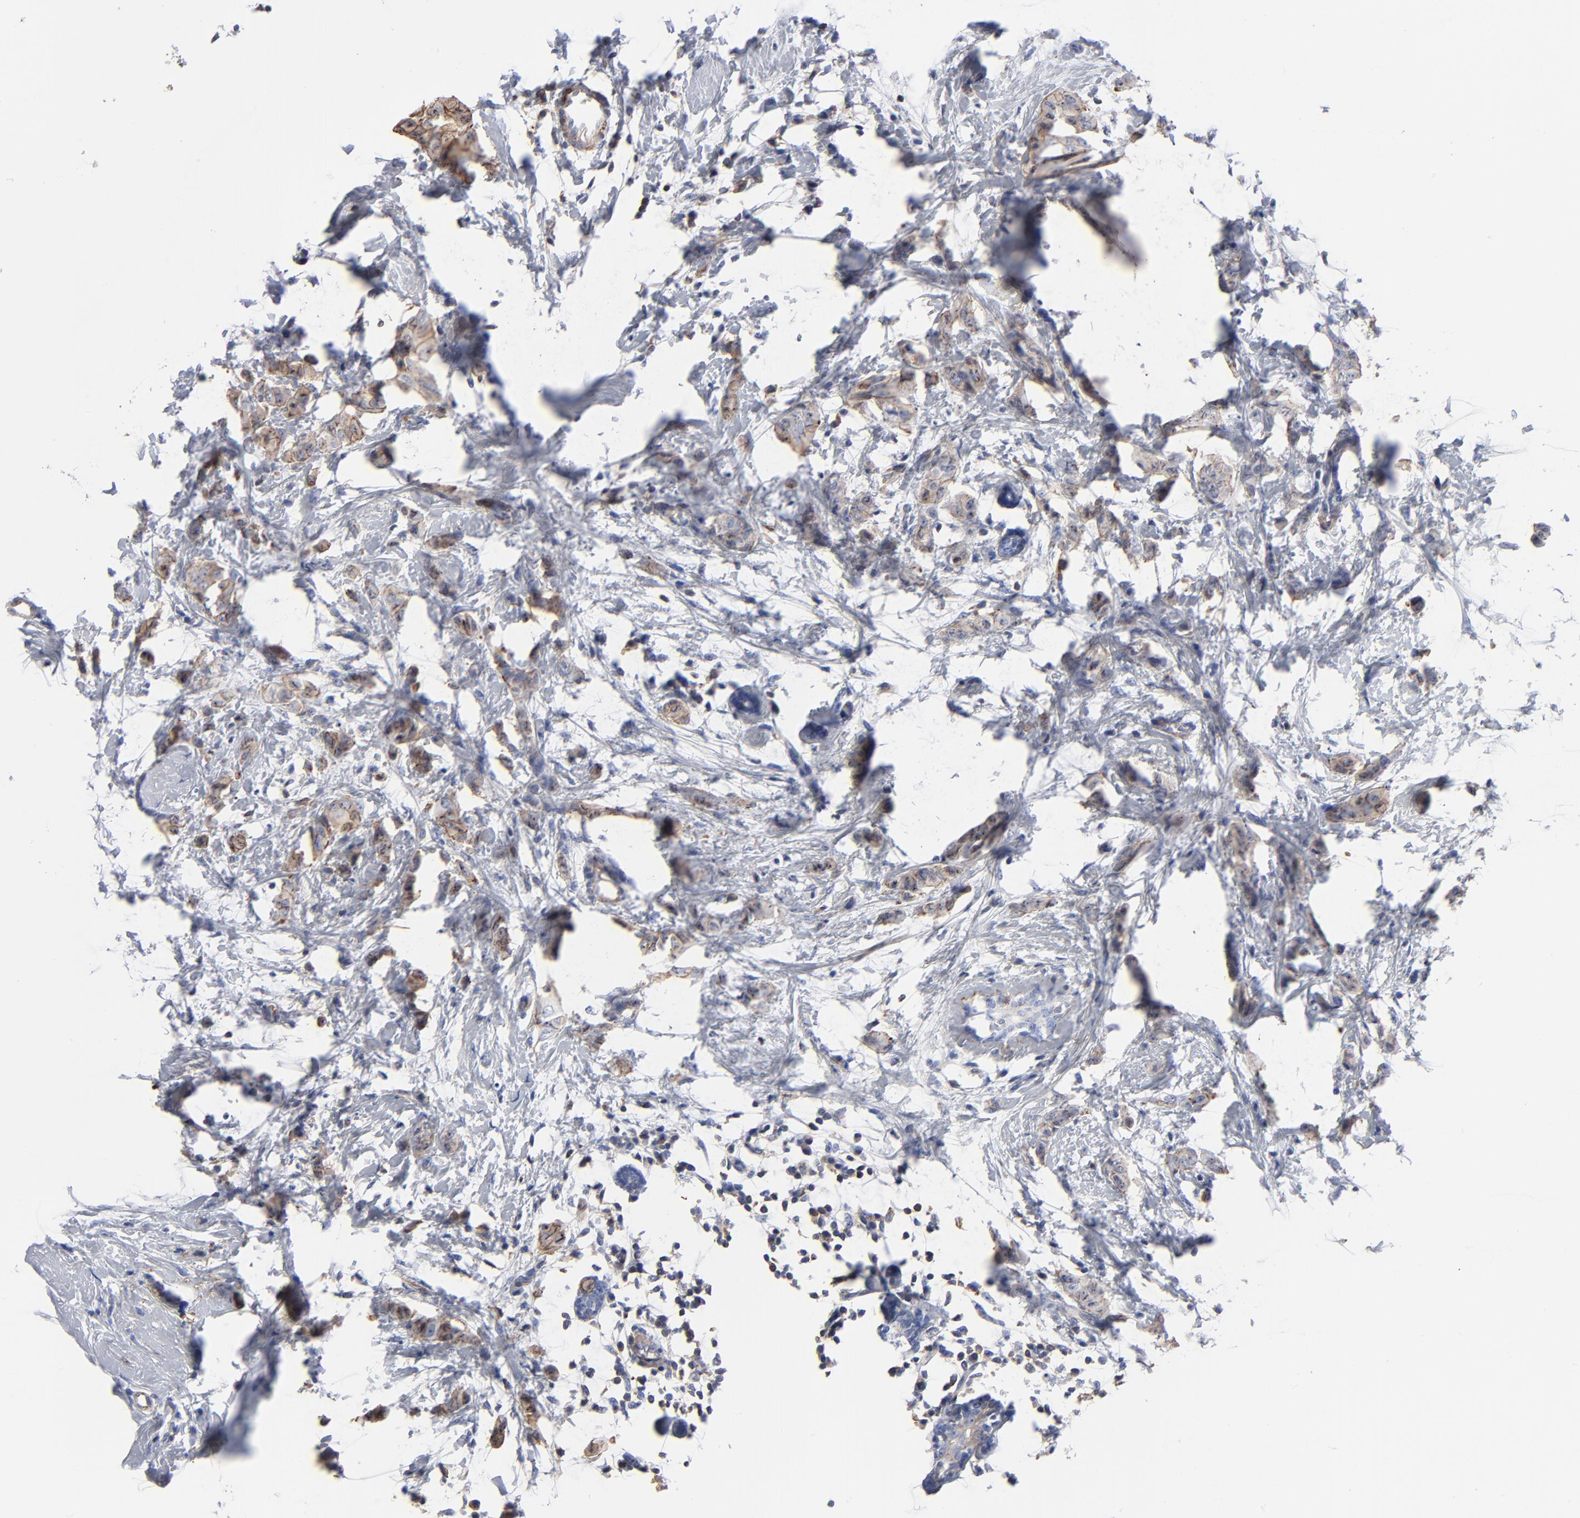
{"staining": {"intensity": "weak", "quantity": ">75%", "location": "cytoplasmic/membranous"}, "tissue": "breast cancer", "cell_type": "Tumor cells", "image_type": "cancer", "snomed": [{"axis": "morphology", "description": "Duct carcinoma"}, {"axis": "topography", "description": "Breast"}], "caption": "The photomicrograph exhibits a brown stain indicating the presence of a protein in the cytoplasmic/membranous of tumor cells in breast invasive ductal carcinoma. The protein is stained brown, and the nuclei are stained in blue (DAB IHC with brightfield microscopy, high magnification).", "gene": "ACTA2", "patient": {"sex": "female", "age": 40}}